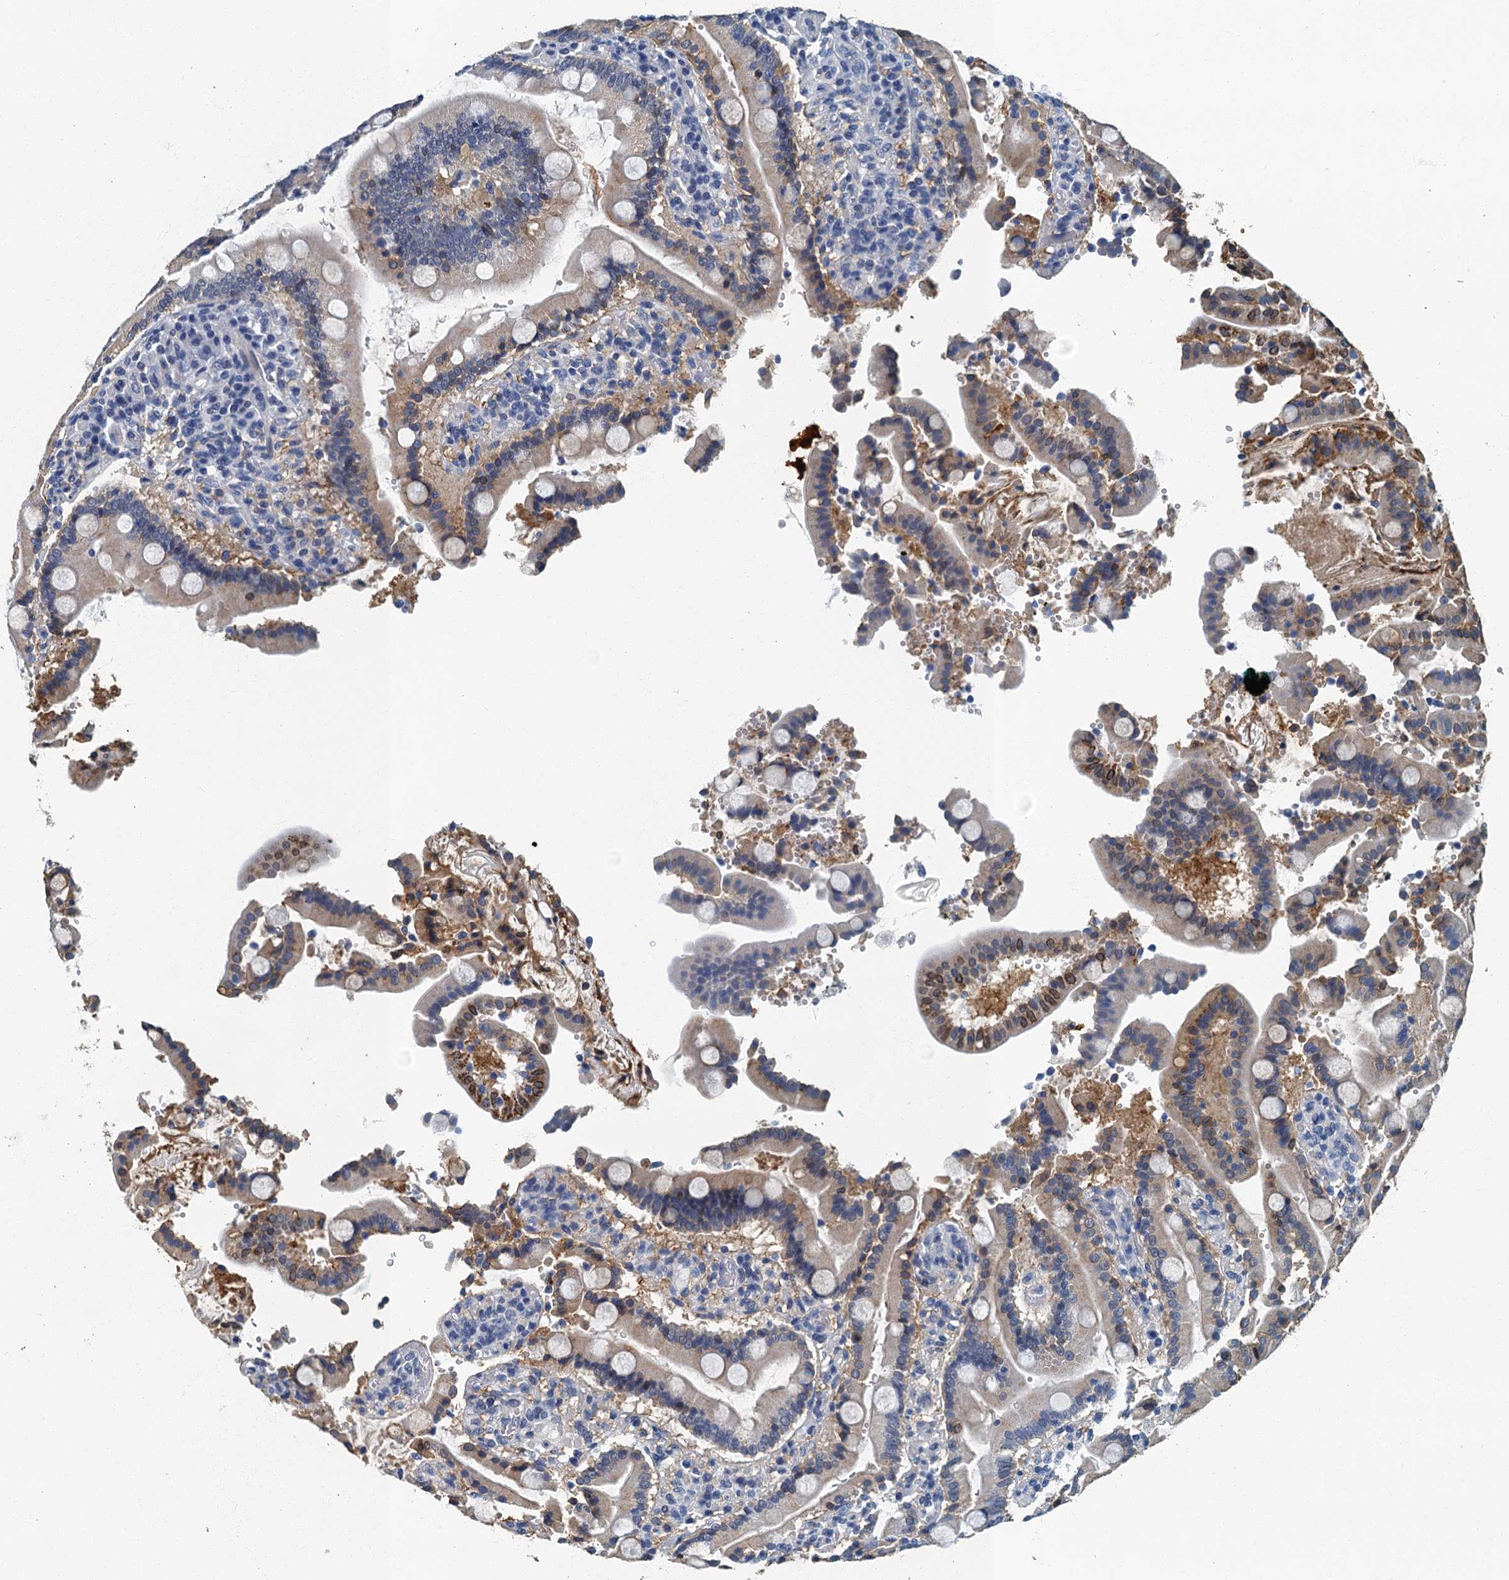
{"staining": {"intensity": "weak", "quantity": "<25%", "location": "cytoplasmic/membranous"}, "tissue": "duodenum", "cell_type": "Glandular cells", "image_type": "normal", "snomed": [{"axis": "morphology", "description": "Normal tissue, NOS"}, {"axis": "topography", "description": "Small intestine, NOS"}], "caption": "Immunohistochemistry photomicrograph of normal duodenum stained for a protein (brown), which demonstrates no expression in glandular cells.", "gene": "GADL1", "patient": {"sex": "female", "age": 71}}